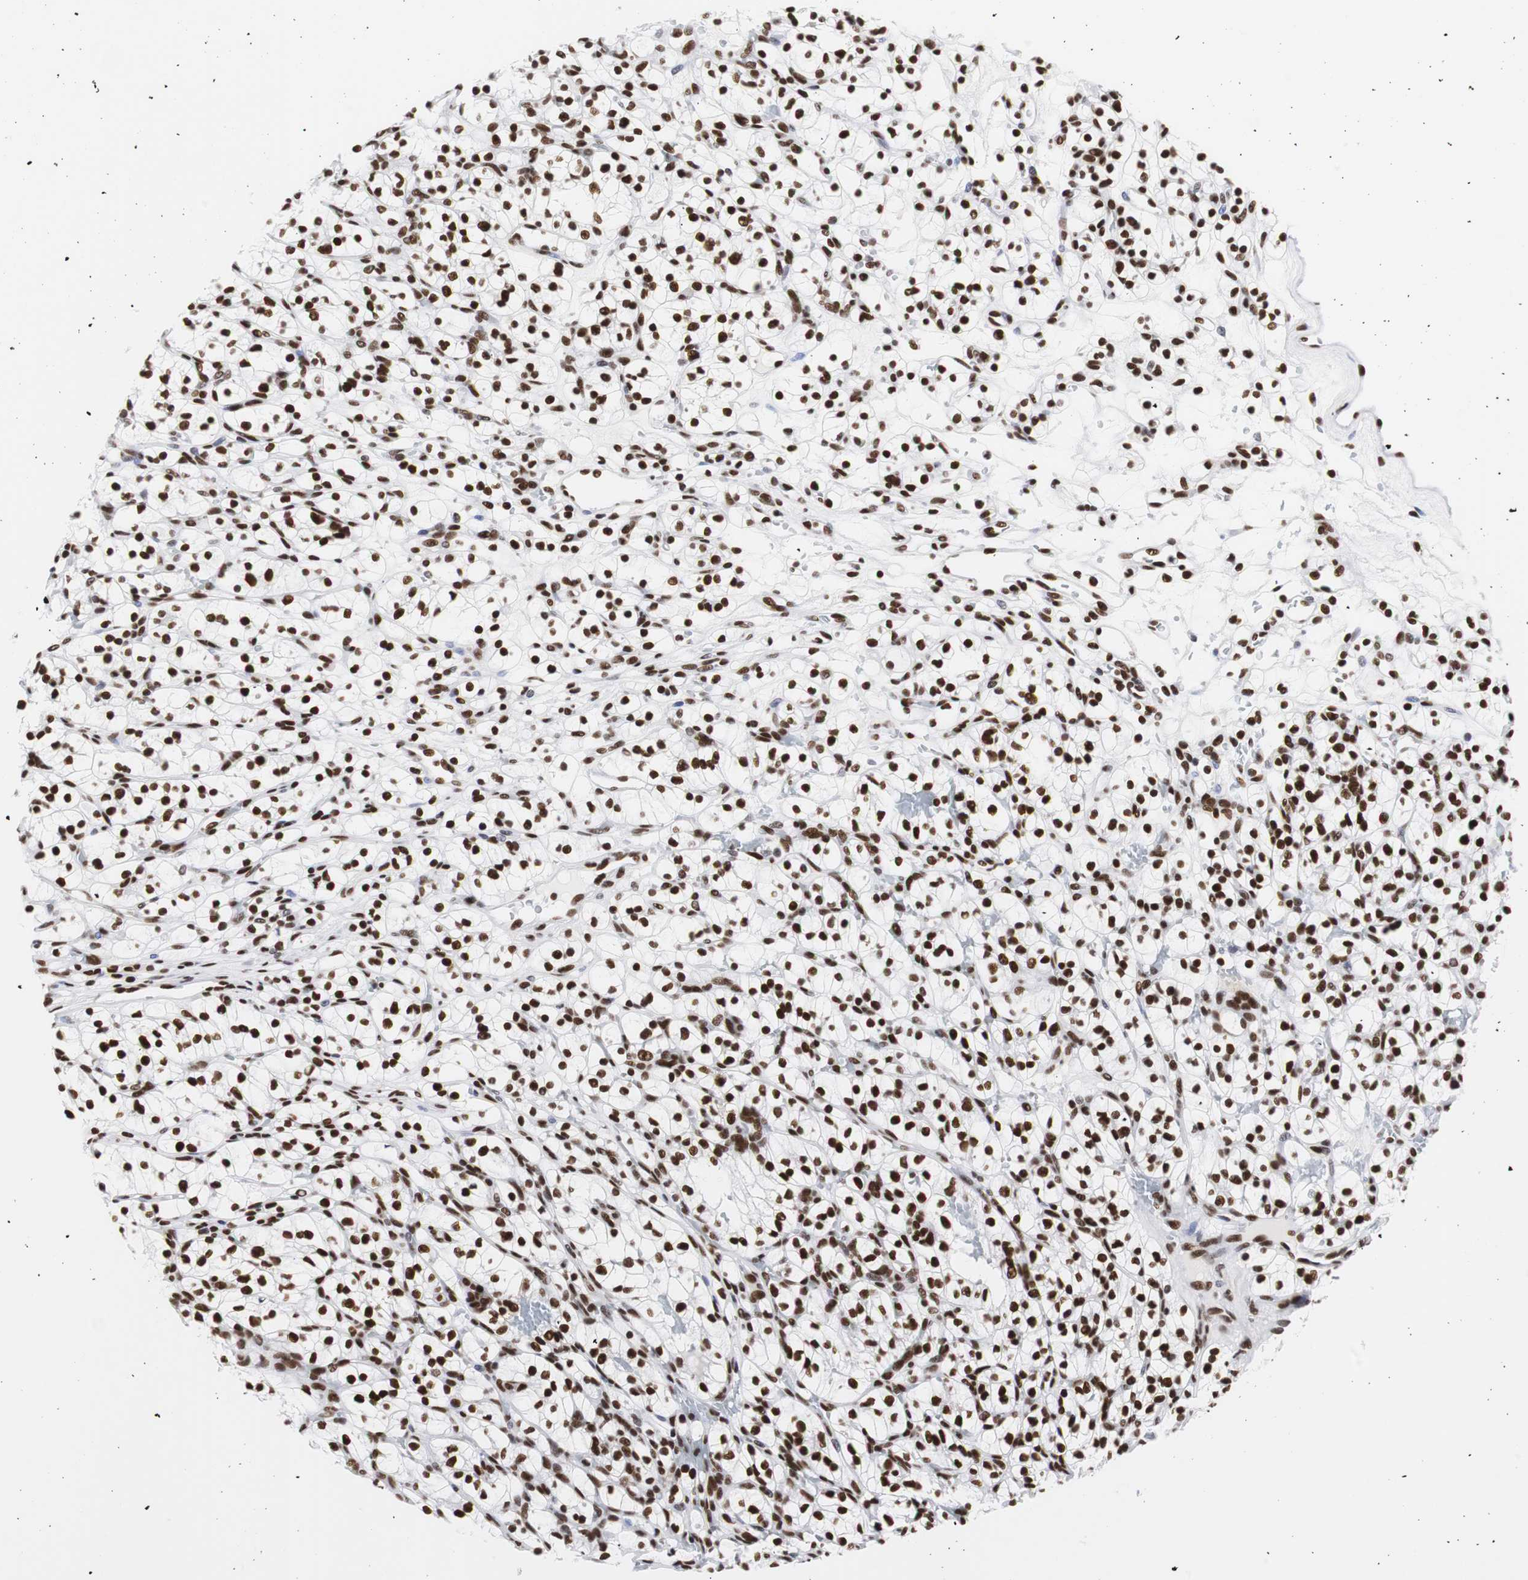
{"staining": {"intensity": "strong", "quantity": ">75%", "location": "nuclear"}, "tissue": "renal cancer", "cell_type": "Tumor cells", "image_type": "cancer", "snomed": [{"axis": "morphology", "description": "Adenocarcinoma, NOS"}, {"axis": "topography", "description": "Kidney"}], "caption": "IHC (DAB (3,3'-diaminobenzidine)) staining of human renal adenocarcinoma exhibits strong nuclear protein staining in about >75% of tumor cells.", "gene": "HNRNPH2", "patient": {"sex": "female", "age": 57}}